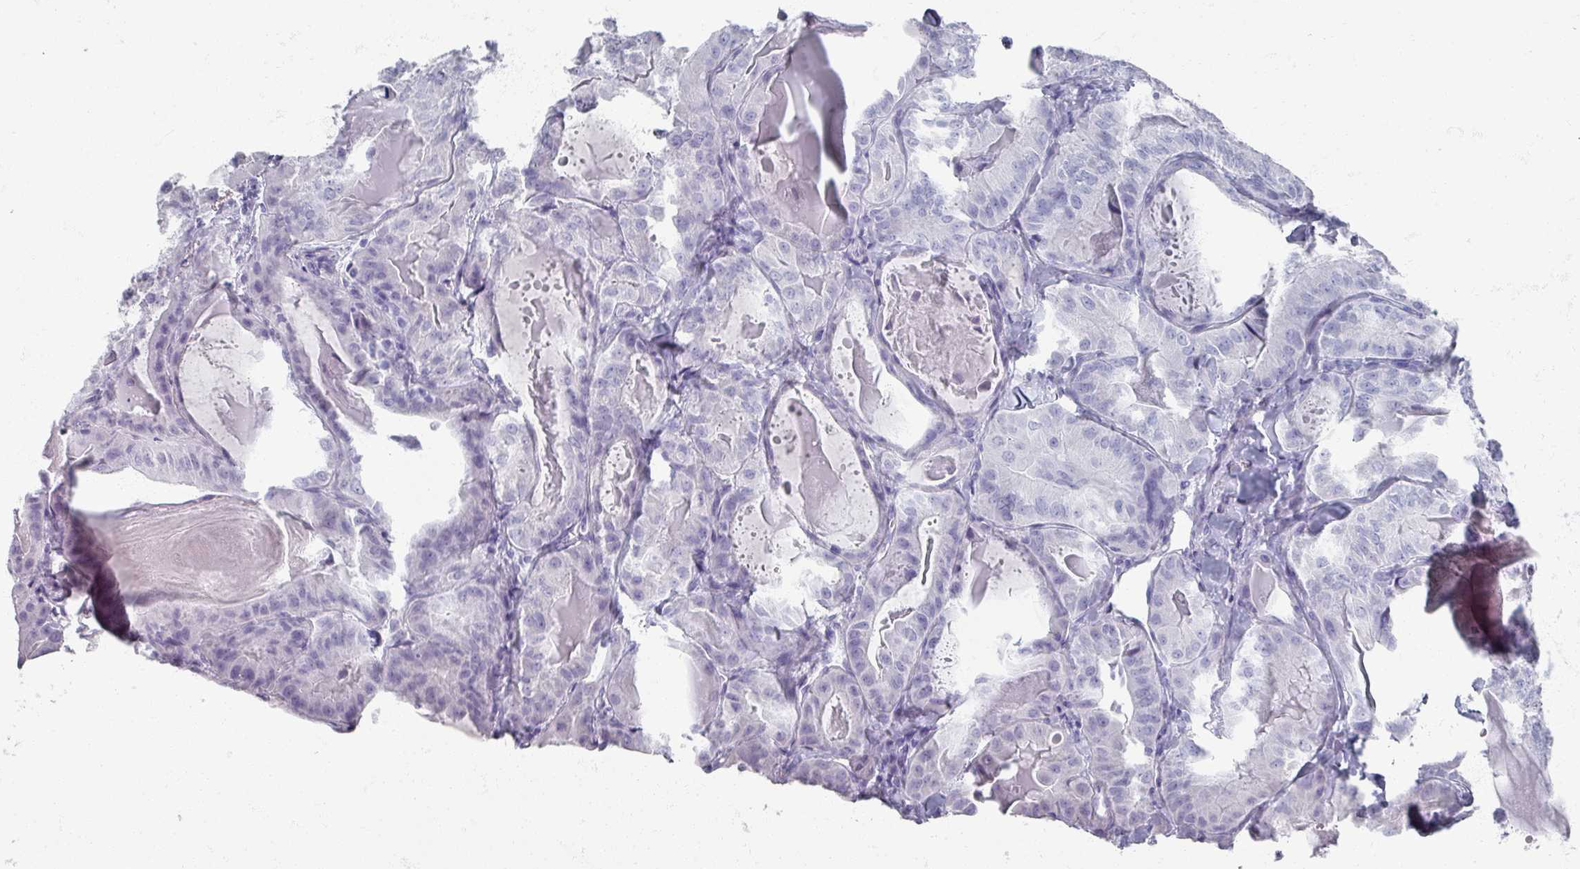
{"staining": {"intensity": "negative", "quantity": "none", "location": "none"}, "tissue": "thyroid cancer", "cell_type": "Tumor cells", "image_type": "cancer", "snomed": [{"axis": "morphology", "description": "Papillary adenocarcinoma, NOS"}, {"axis": "topography", "description": "Thyroid gland"}], "caption": "DAB (3,3'-diaminobenzidine) immunohistochemical staining of human thyroid papillary adenocarcinoma shows no significant expression in tumor cells.", "gene": "OMG", "patient": {"sex": "female", "age": 68}}